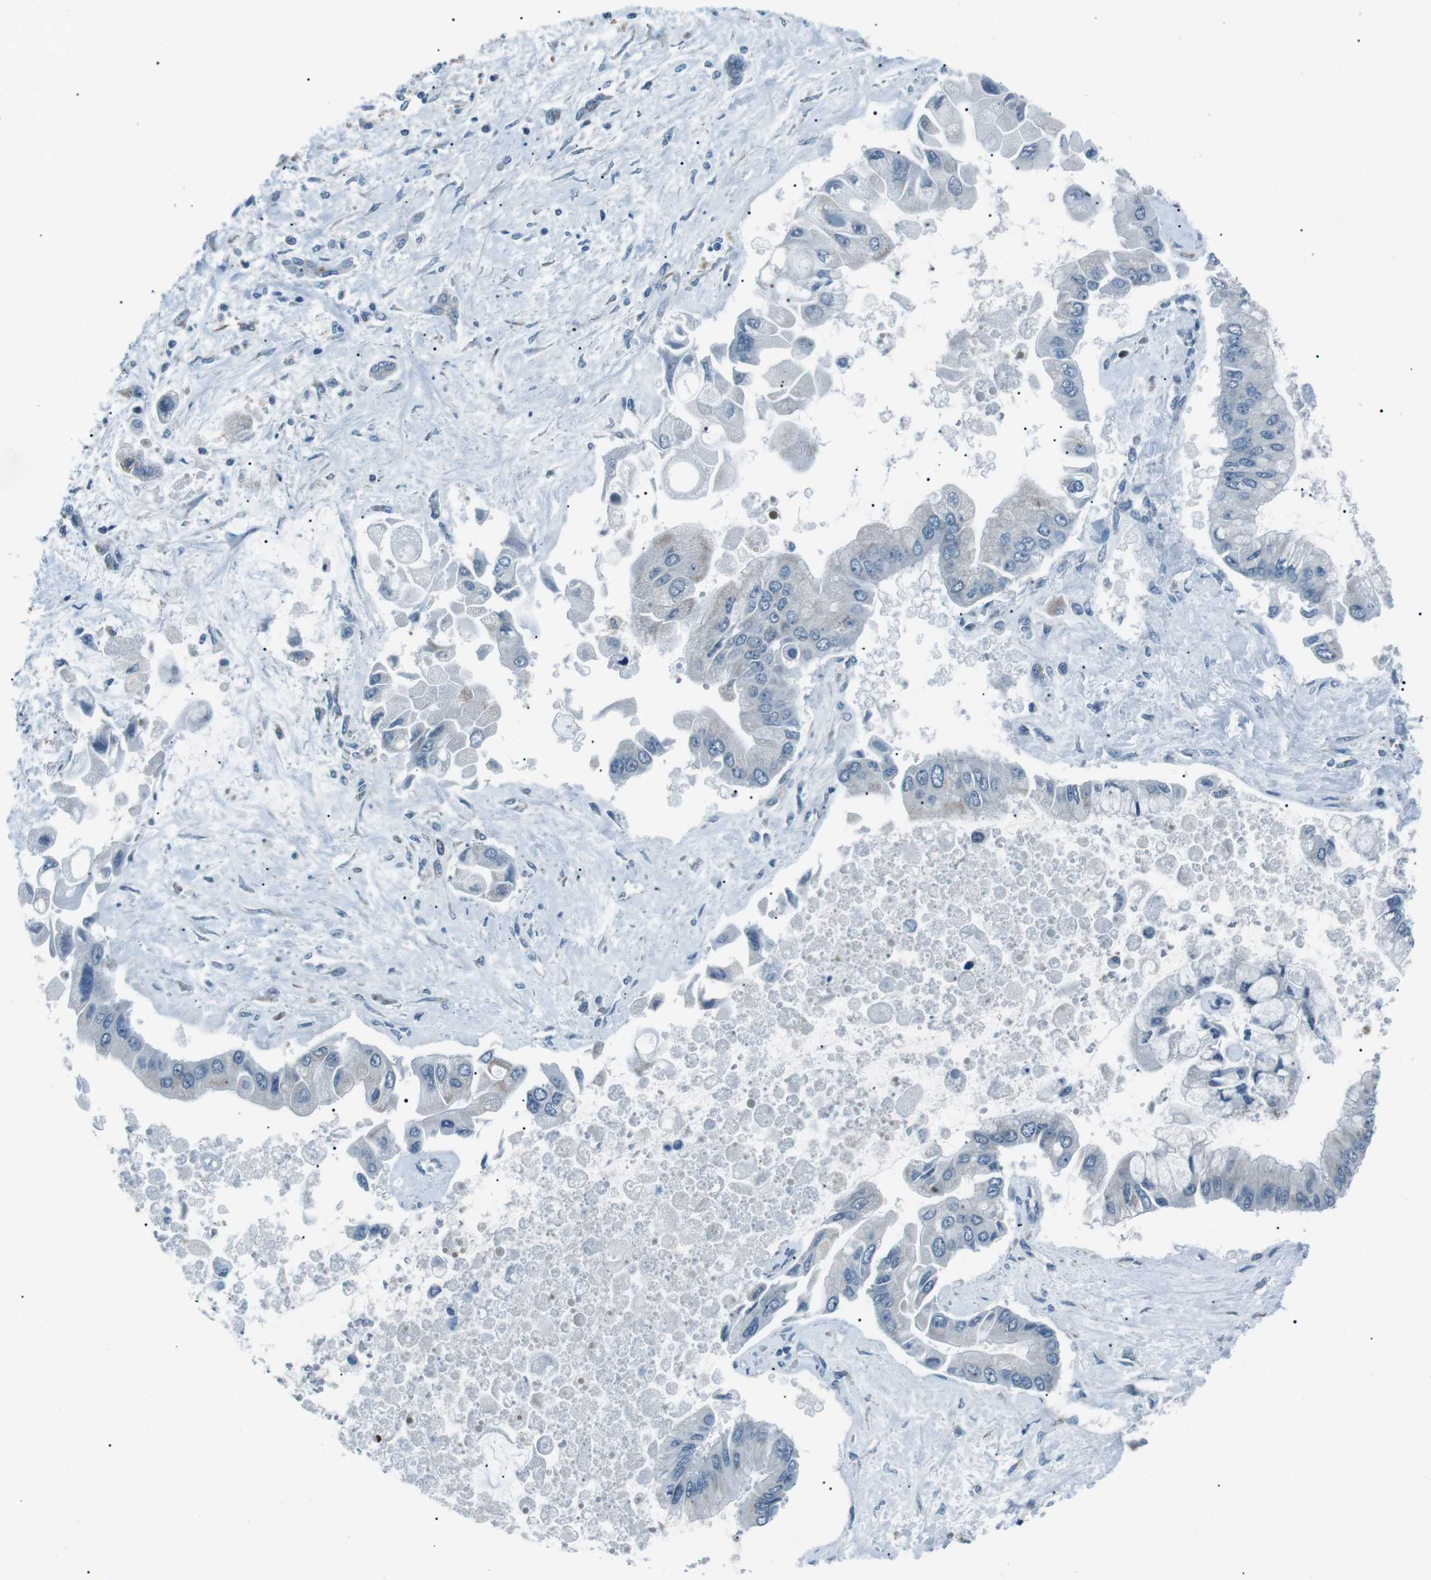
{"staining": {"intensity": "negative", "quantity": "none", "location": "none"}, "tissue": "liver cancer", "cell_type": "Tumor cells", "image_type": "cancer", "snomed": [{"axis": "morphology", "description": "Cholangiocarcinoma"}, {"axis": "topography", "description": "Liver"}], "caption": "A histopathology image of liver cancer (cholangiocarcinoma) stained for a protein reveals no brown staining in tumor cells.", "gene": "SERPINB2", "patient": {"sex": "male", "age": 50}}